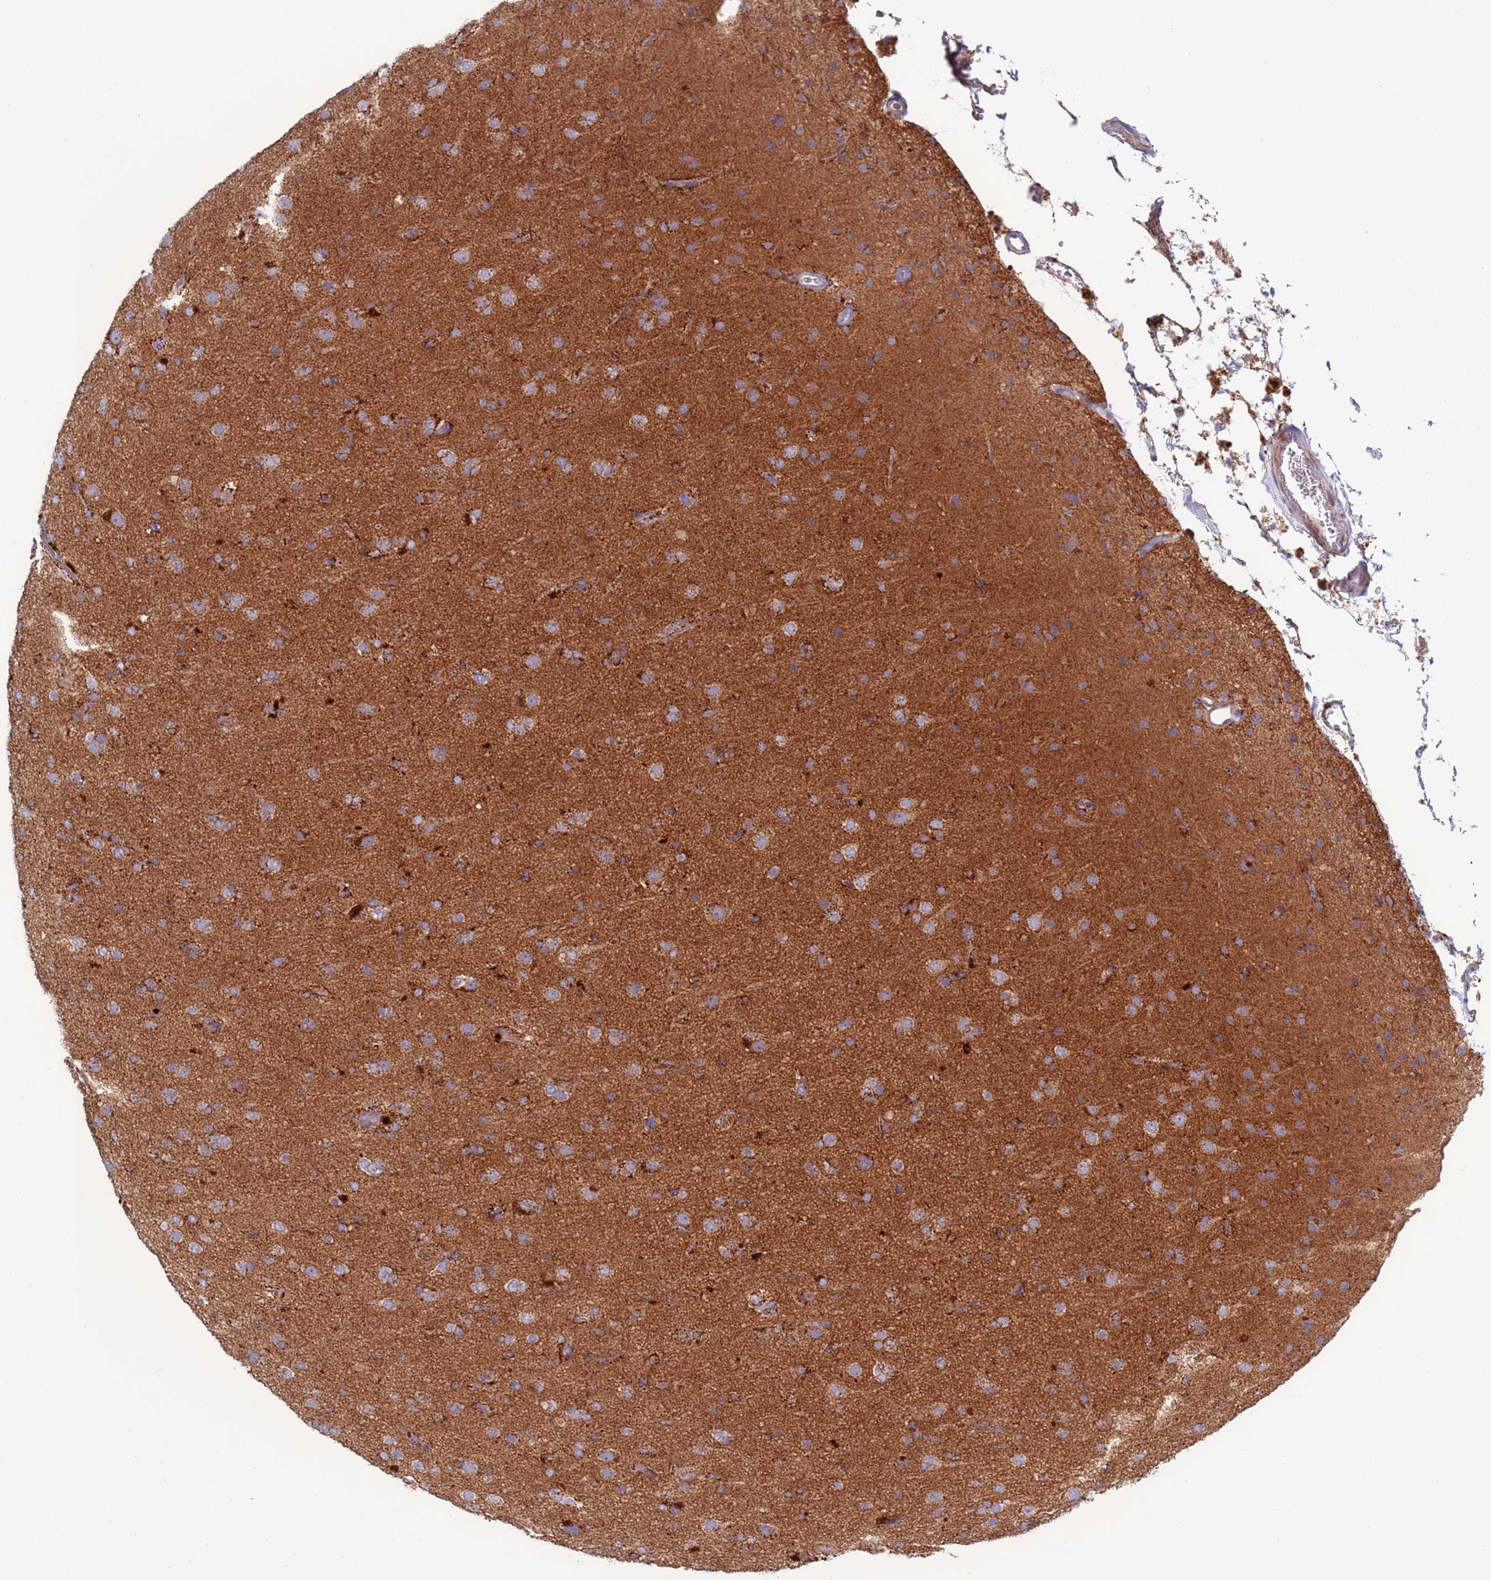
{"staining": {"intensity": "weak", "quantity": "<25%", "location": "cytoplasmic/membranous"}, "tissue": "glioma", "cell_type": "Tumor cells", "image_type": "cancer", "snomed": [{"axis": "morphology", "description": "Glioma, malignant, Low grade"}, {"axis": "topography", "description": "Brain"}], "caption": "There is no significant positivity in tumor cells of malignant low-grade glioma.", "gene": "CHCHD6", "patient": {"sex": "male", "age": 65}}